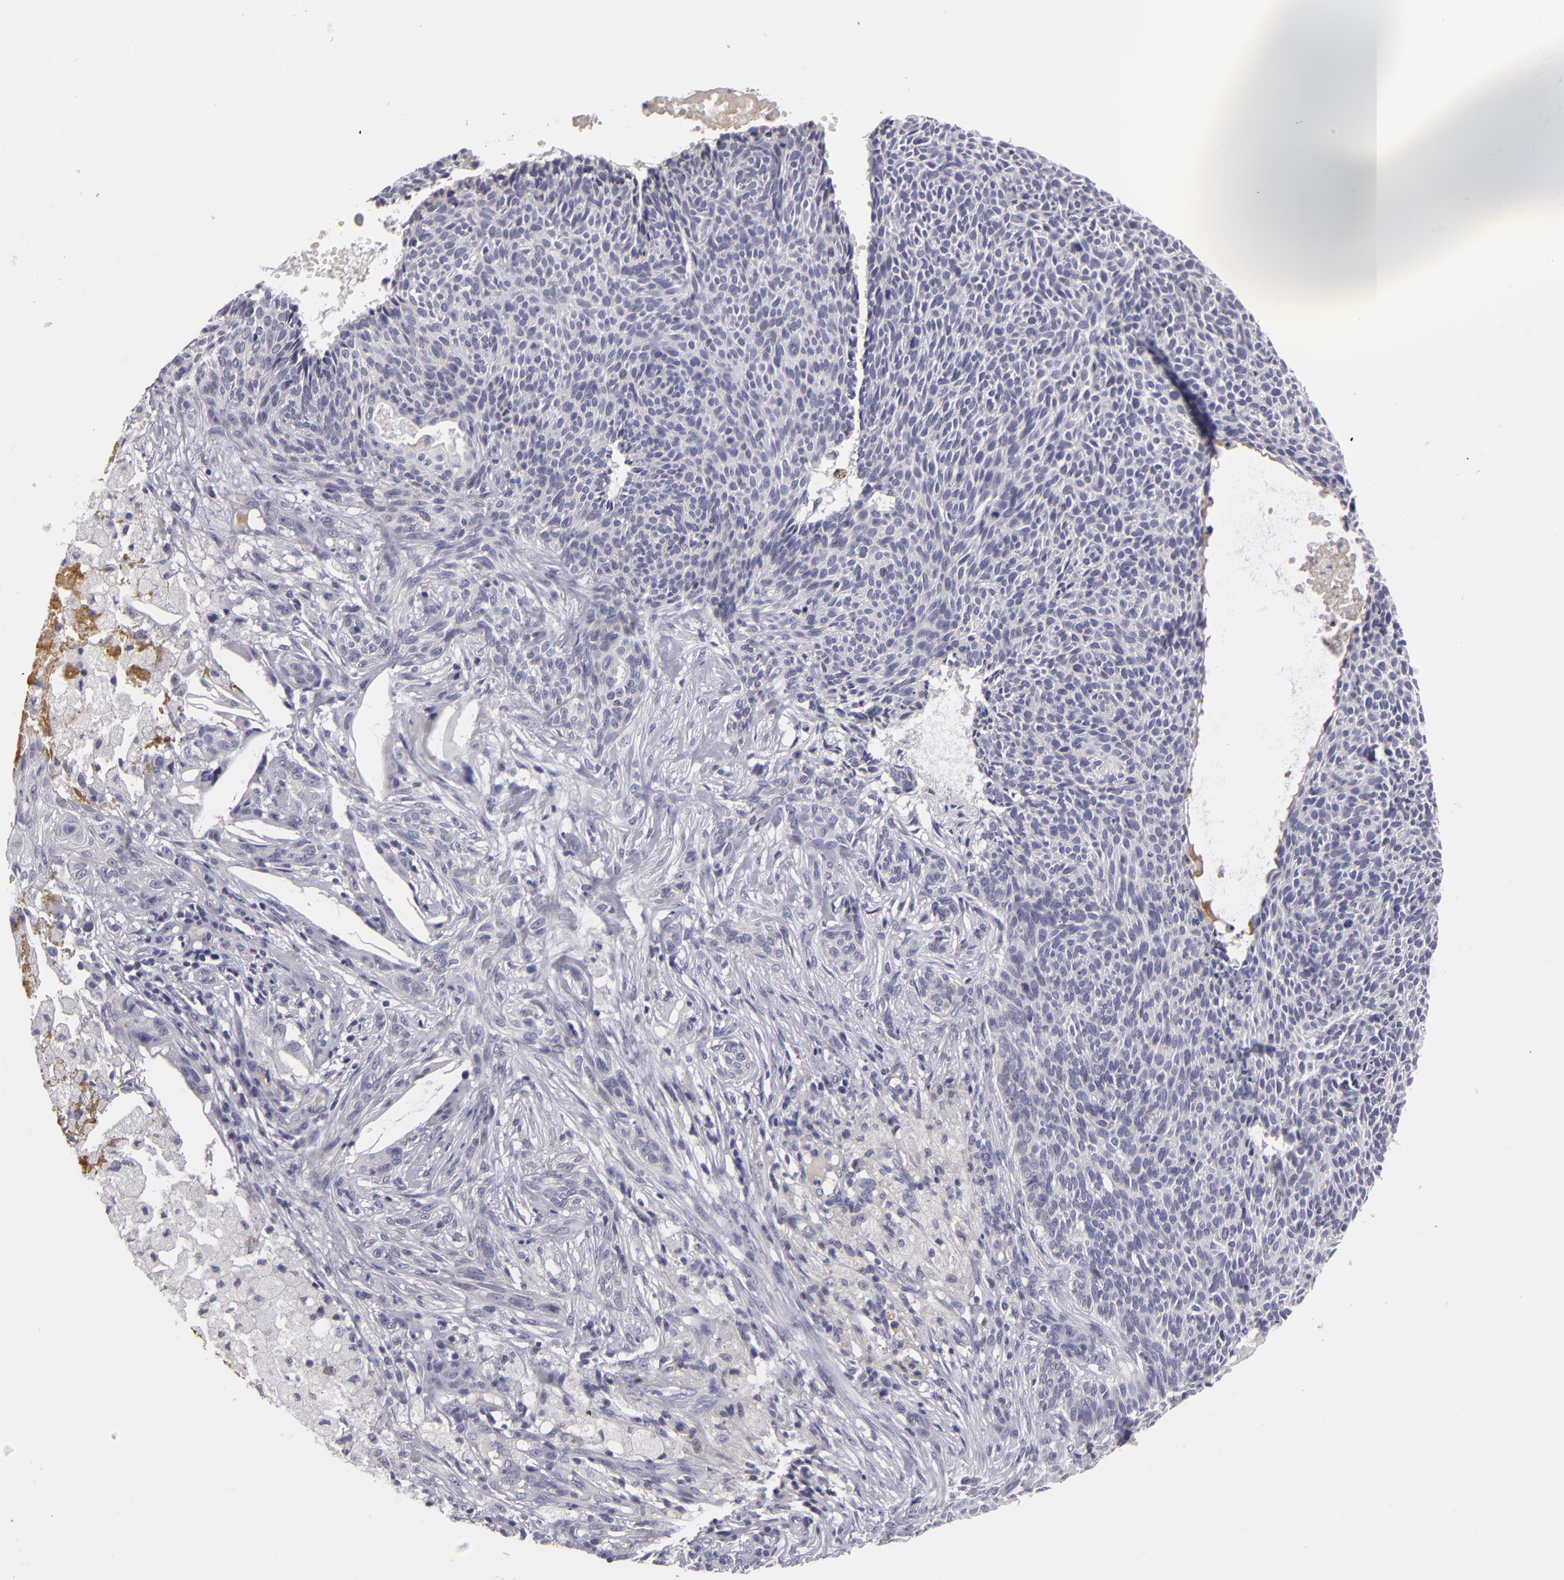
{"staining": {"intensity": "negative", "quantity": "none", "location": "none"}, "tissue": "skin cancer", "cell_type": "Tumor cells", "image_type": "cancer", "snomed": [{"axis": "morphology", "description": "Basal cell carcinoma"}, {"axis": "topography", "description": "Skin"}], "caption": "Tumor cells are negative for brown protein staining in skin basal cell carcinoma.", "gene": "CTNNB1", "patient": {"sex": "male", "age": 84}}